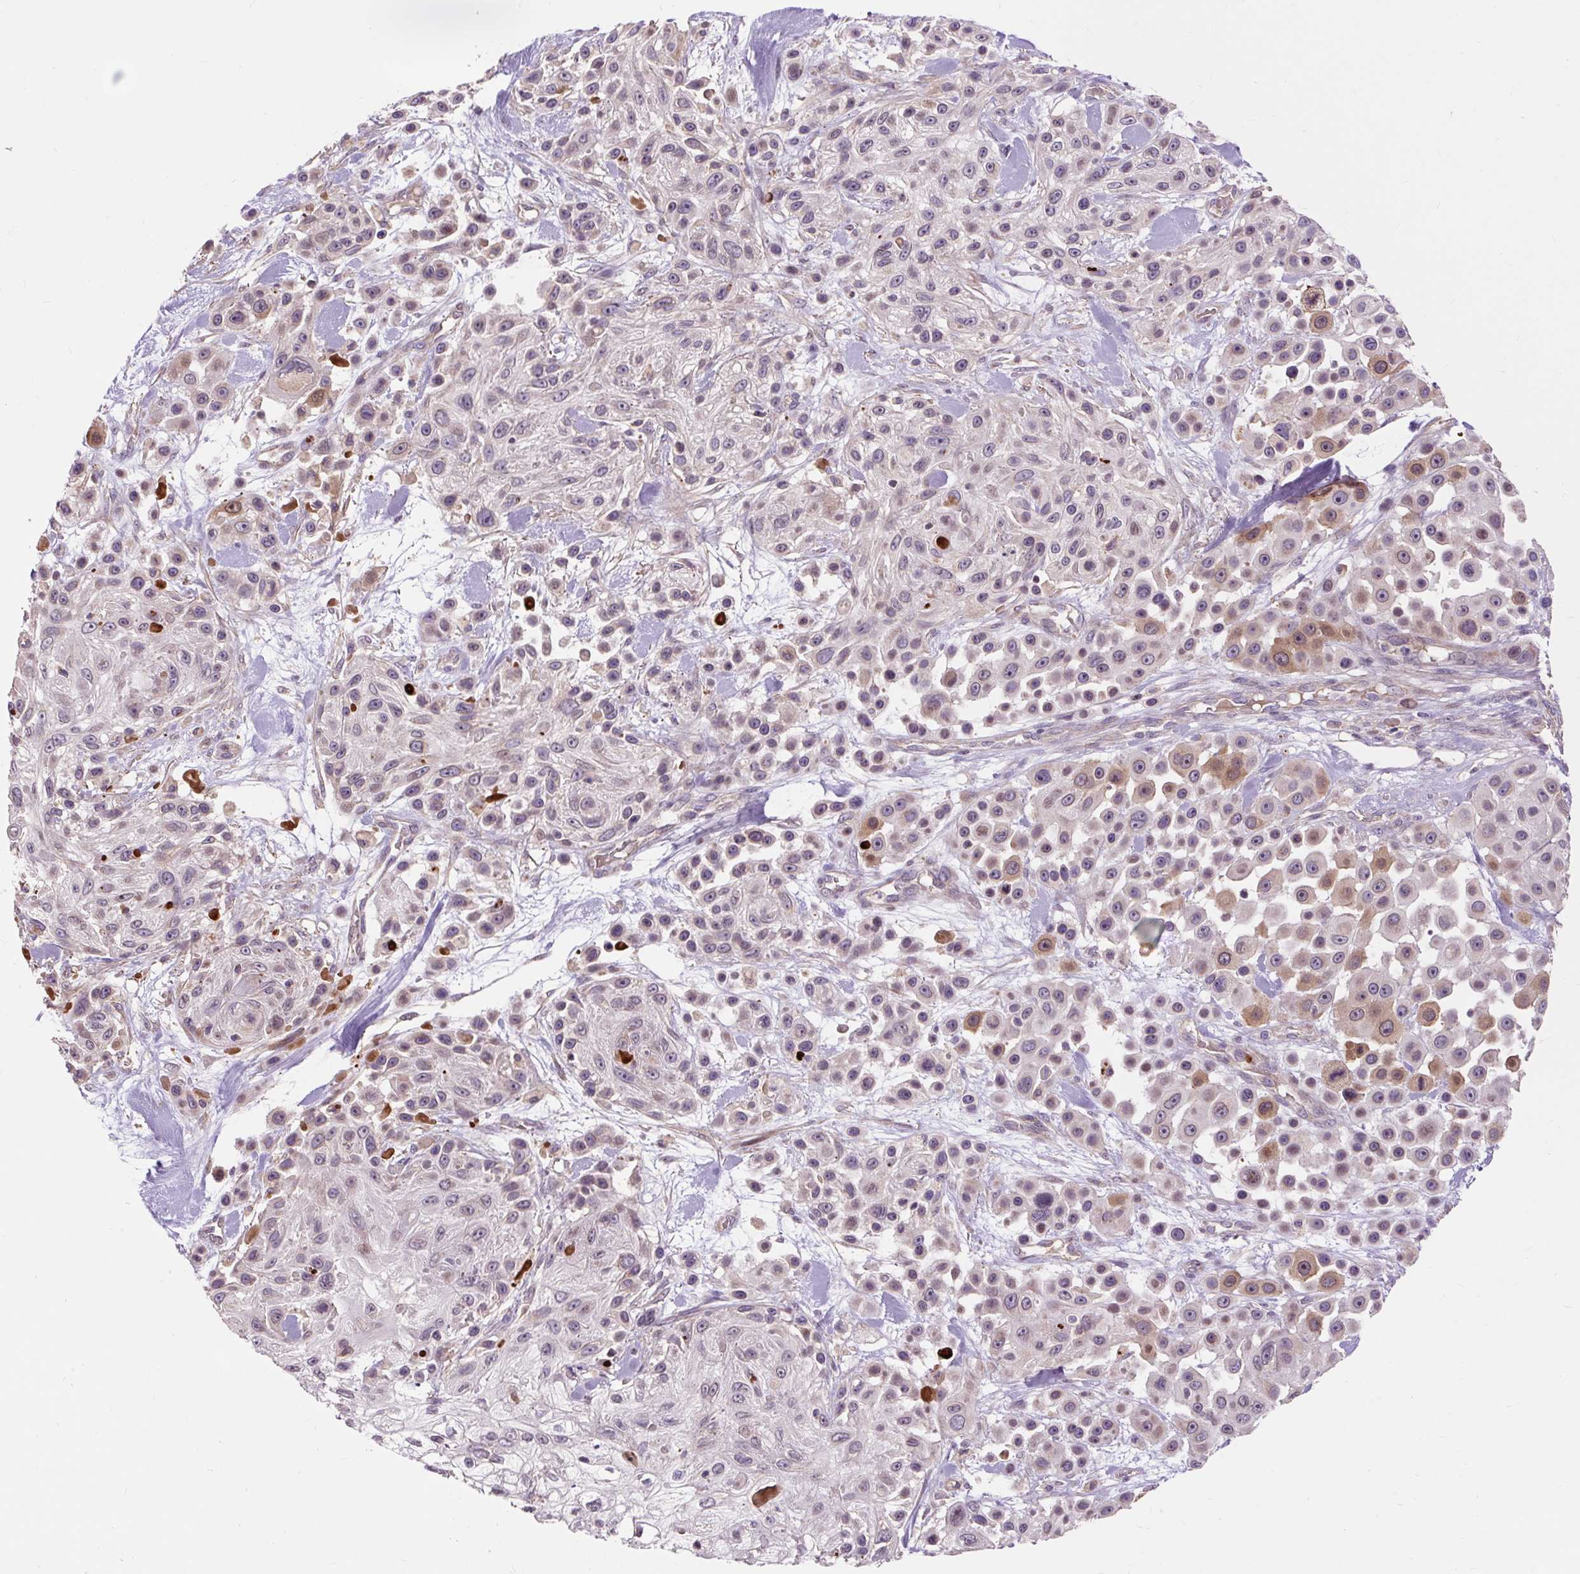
{"staining": {"intensity": "moderate", "quantity": "<25%", "location": "cytoplasmic/membranous"}, "tissue": "skin cancer", "cell_type": "Tumor cells", "image_type": "cancer", "snomed": [{"axis": "morphology", "description": "Squamous cell carcinoma, NOS"}, {"axis": "topography", "description": "Skin"}], "caption": "Skin cancer (squamous cell carcinoma) stained for a protein (brown) reveals moderate cytoplasmic/membranous positive positivity in about <25% of tumor cells.", "gene": "PRIMPOL", "patient": {"sex": "male", "age": 67}}